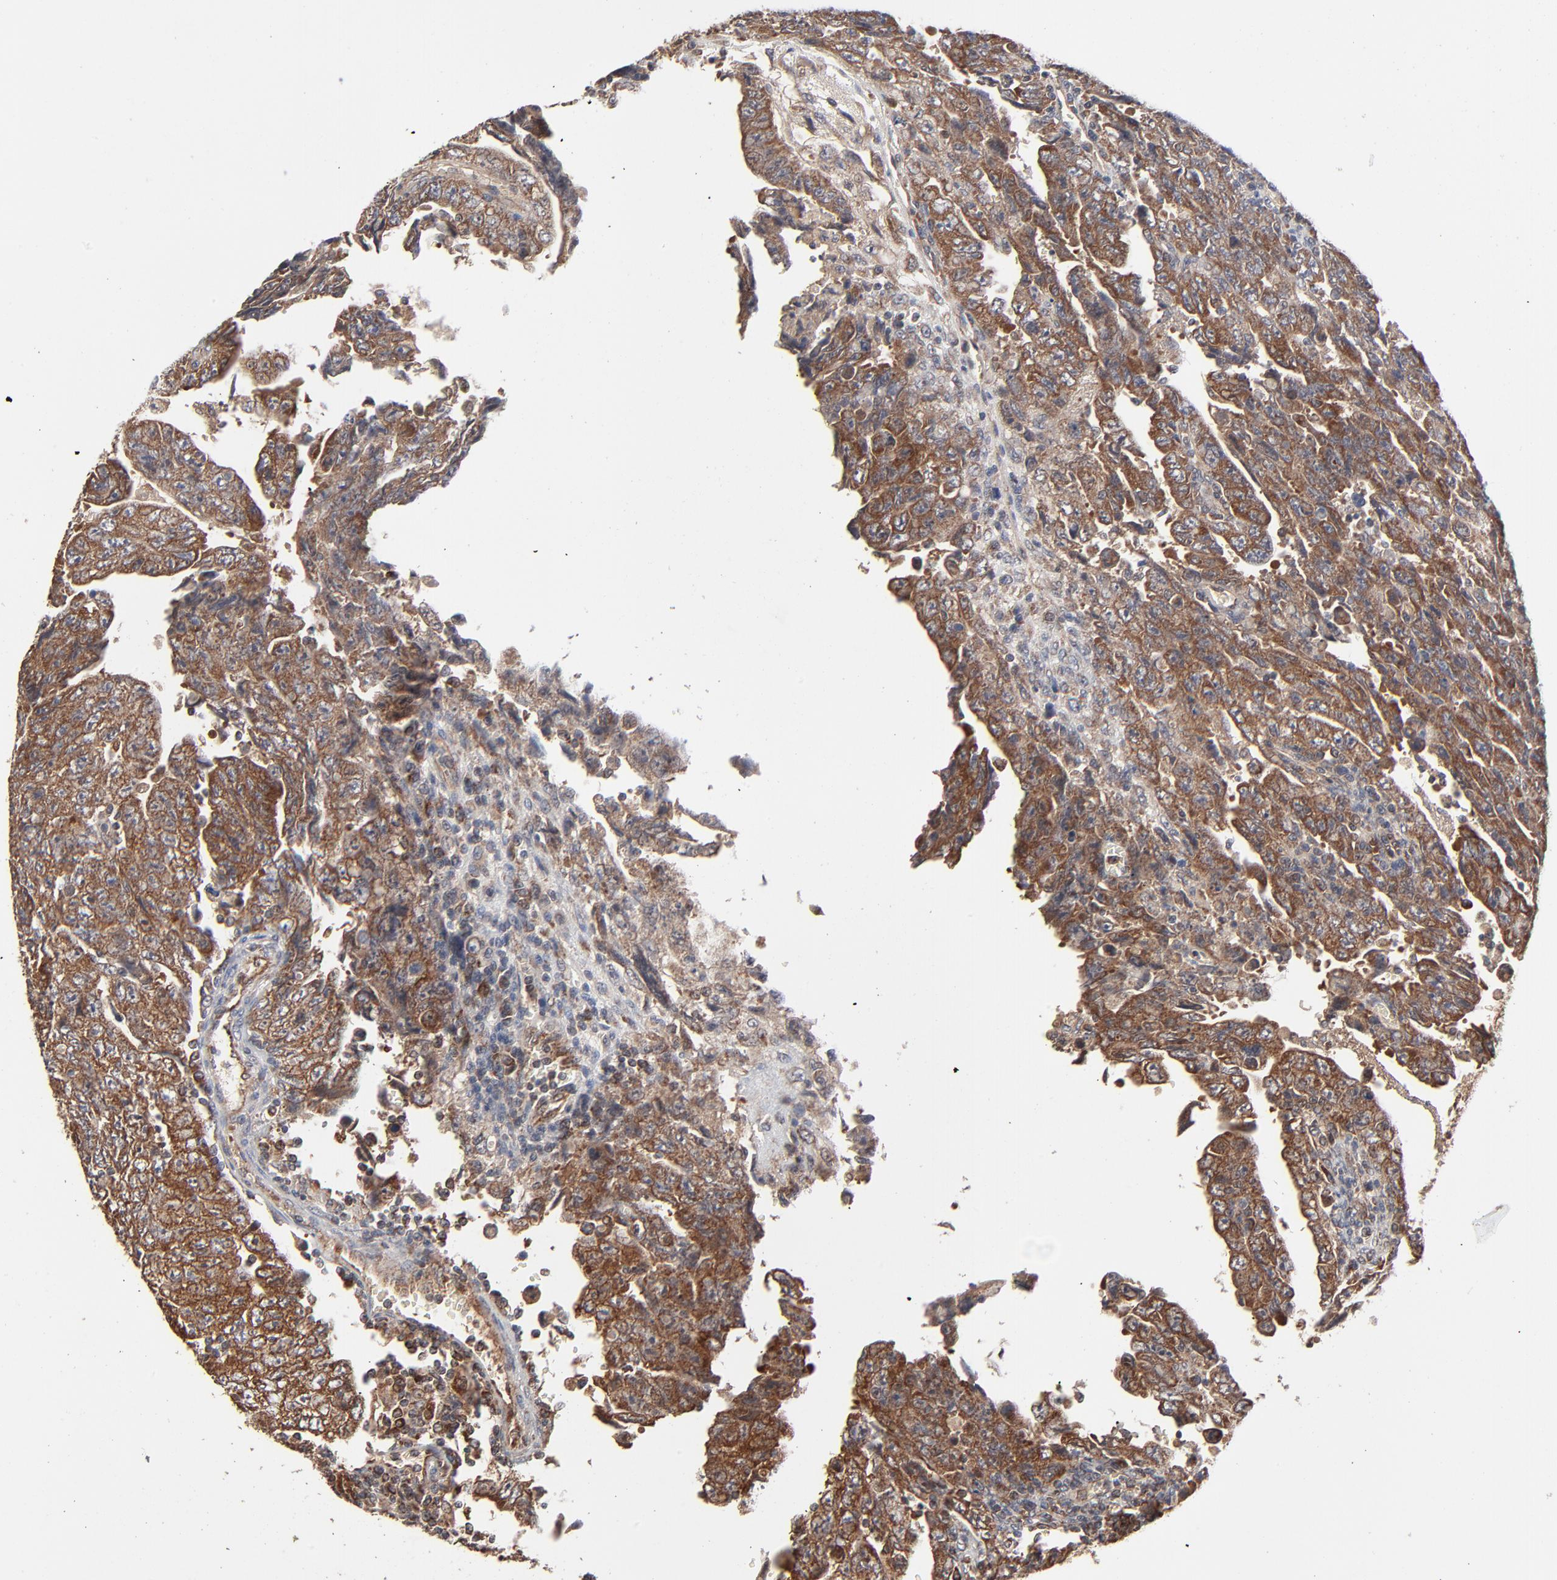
{"staining": {"intensity": "strong", "quantity": ">75%", "location": "cytoplasmic/membranous"}, "tissue": "testis cancer", "cell_type": "Tumor cells", "image_type": "cancer", "snomed": [{"axis": "morphology", "description": "Carcinoma, Embryonal, NOS"}, {"axis": "topography", "description": "Testis"}], "caption": "Brown immunohistochemical staining in human embryonal carcinoma (testis) shows strong cytoplasmic/membranous expression in approximately >75% of tumor cells.", "gene": "ABLIM3", "patient": {"sex": "male", "age": 28}}